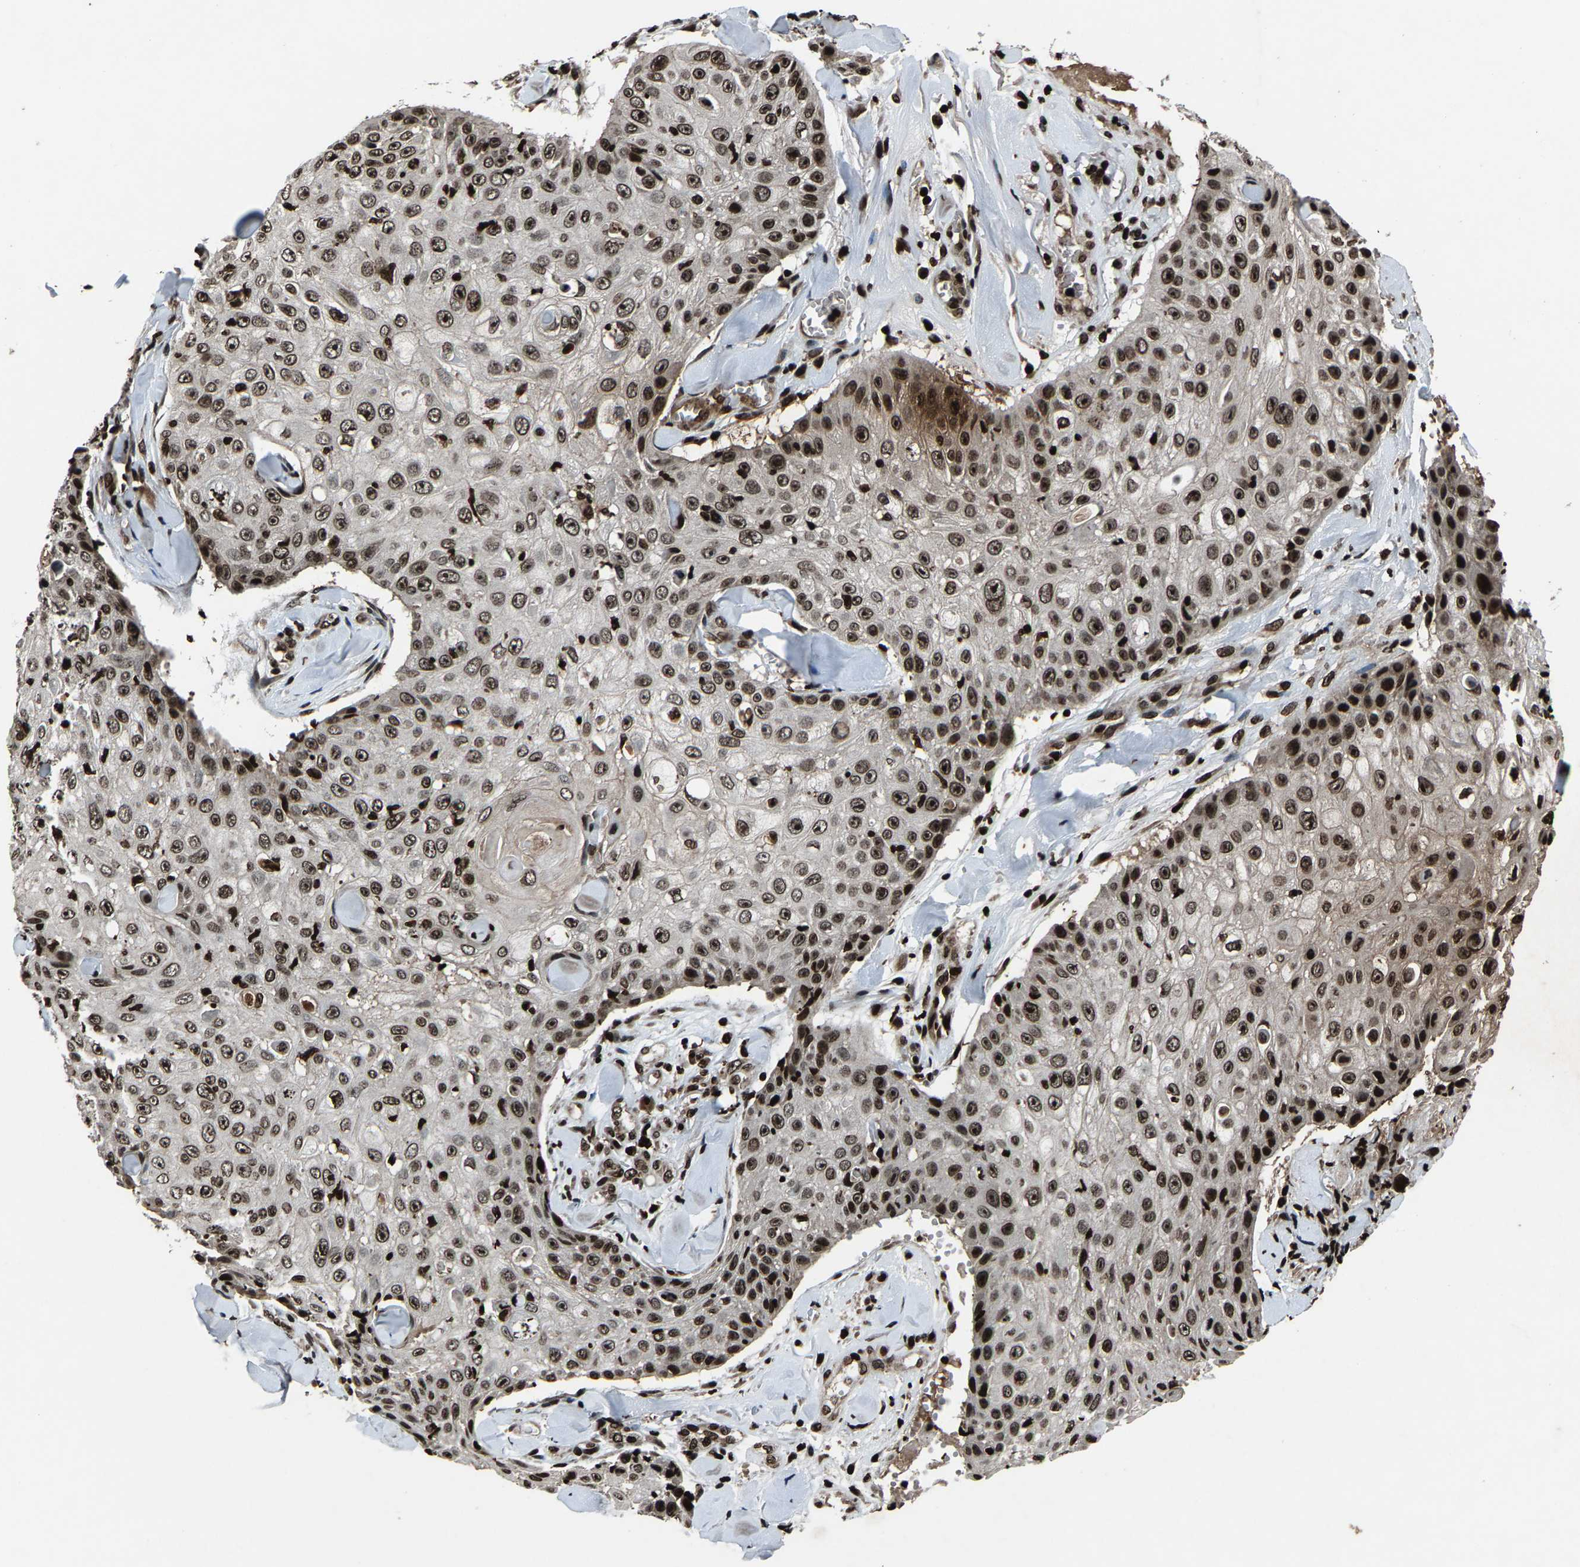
{"staining": {"intensity": "strong", "quantity": ">75%", "location": "nuclear"}, "tissue": "skin cancer", "cell_type": "Tumor cells", "image_type": "cancer", "snomed": [{"axis": "morphology", "description": "Squamous cell carcinoma, NOS"}, {"axis": "topography", "description": "Skin"}], "caption": "This photomicrograph demonstrates immunohistochemistry (IHC) staining of human skin cancer (squamous cell carcinoma), with high strong nuclear positivity in approximately >75% of tumor cells.", "gene": "H4C1", "patient": {"sex": "male", "age": 86}}